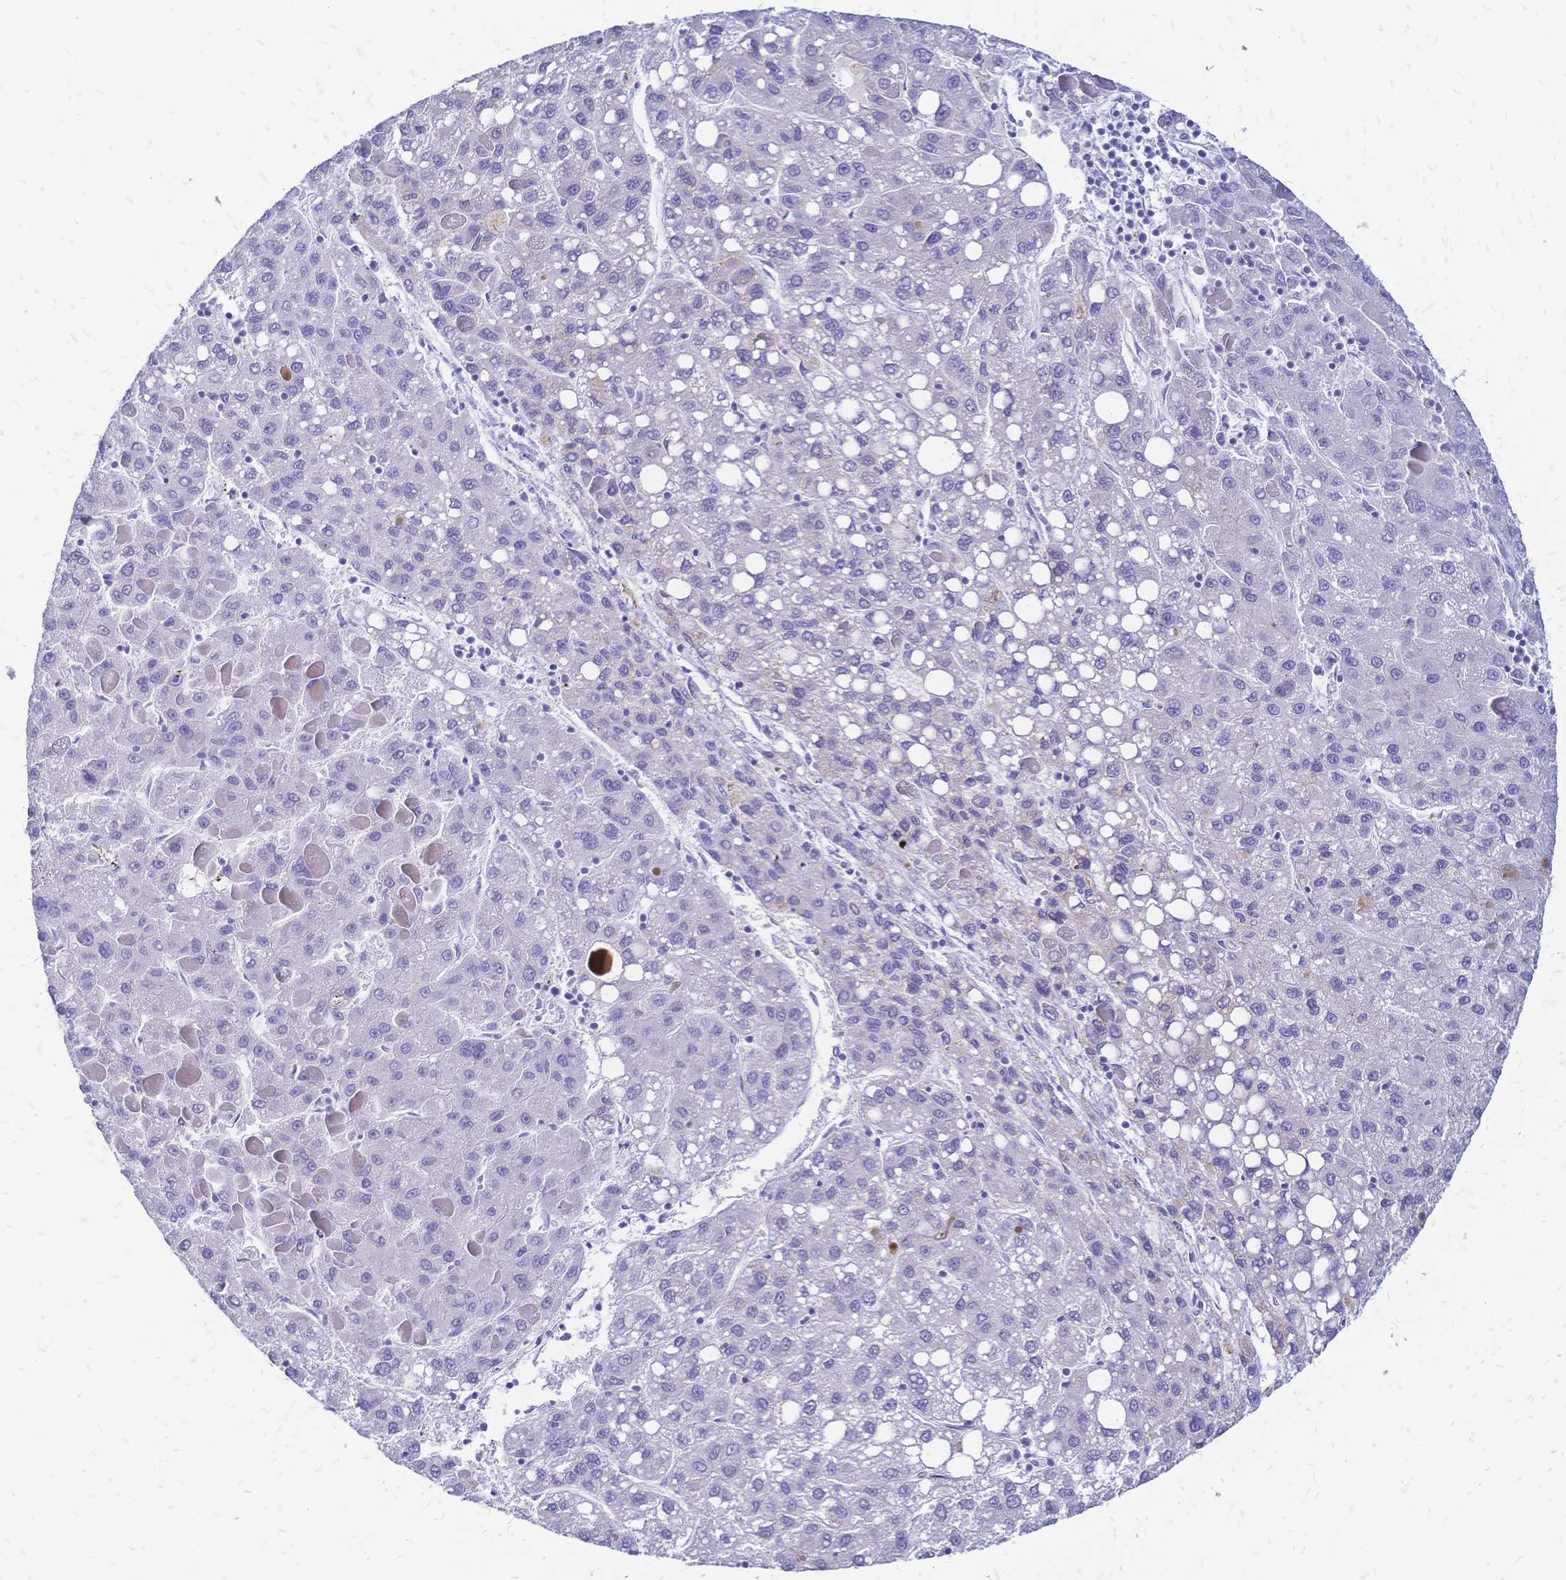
{"staining": {"intensity": "negative", "quantity": "none", "location": "none"}, "tissue": "liver cancer", "cell_type": "Tumor cells", "image_type": "cancer", "snomed": [{"axis": "morphology", "description": "Carcinoma, Hepatocellular, NOS"}, {"axis": "topography", "description": "Liver"}], "caption": "Immunohistochemistry (IHC) image of neoplastic tissue: human liver cancer (hepatocellular carcinoma) stained with DAB (3,3'-diaminobenzidine) demonstrates no significant protein positivity in tumor cells. (DAB (3,3'-diaminobenzidine) immunohistochemistry with hematoxylin counter stain).", "gene": "FA2H", "patient": {"sex": "female", "age": 82}}